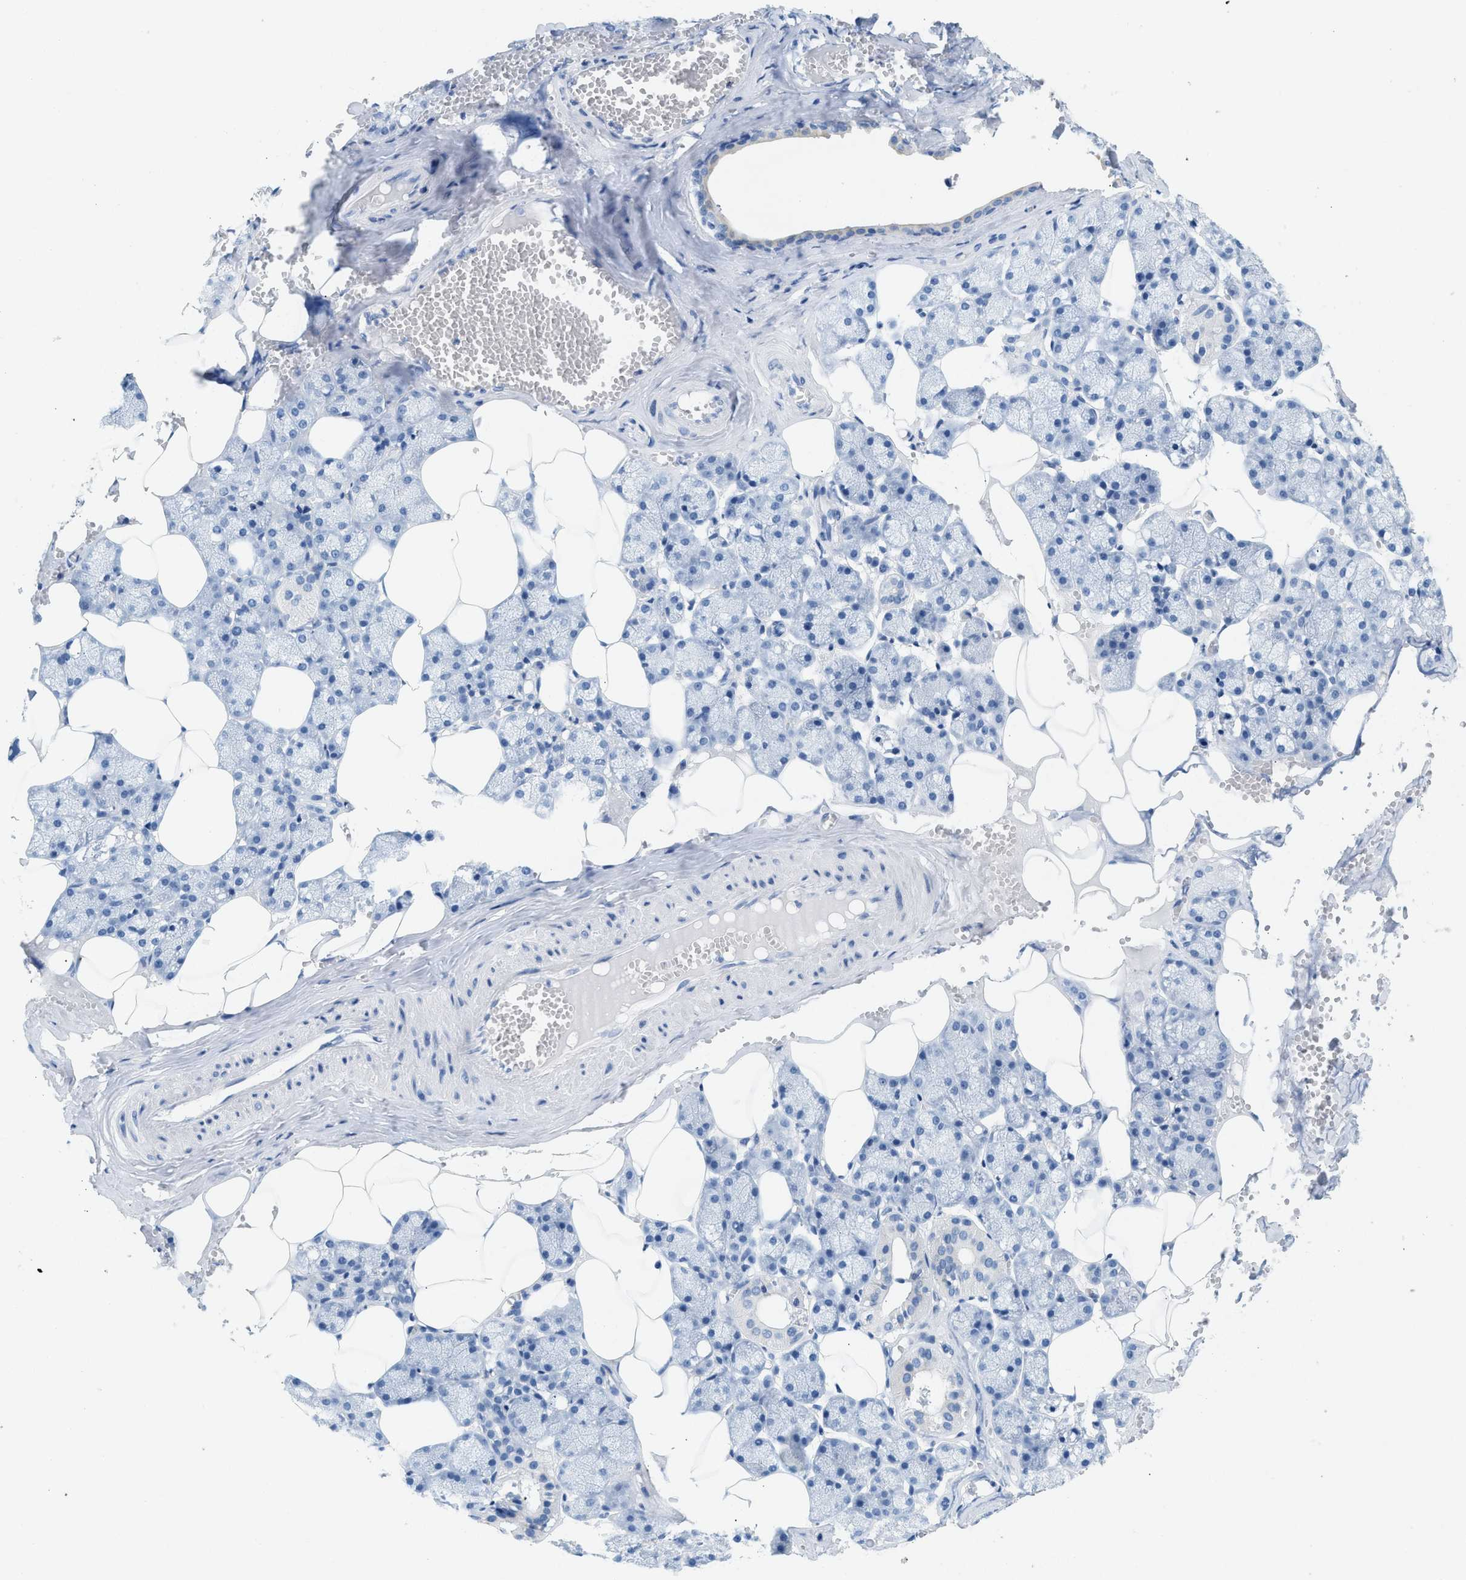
{"staining": {"intensity": "negative", "quantity": "none", "location": "none"}, "tissue": "salivary gland", "cell_type": "Glandular cells", "image_type": "normal", "snomed": [{"axis": "morphology", "description": "Normal tissue, NOS"}, {"axis": "topography", "description": "Salivary gland"}], "caption": "A high-resolution micrograph shows immunohistochemistry (IHC) staining of normal salivary gland, which demonstrates no significant positivity in glandular cells.", "gene": "HHATL", "patient": {"sex": "male", "age": 62}}